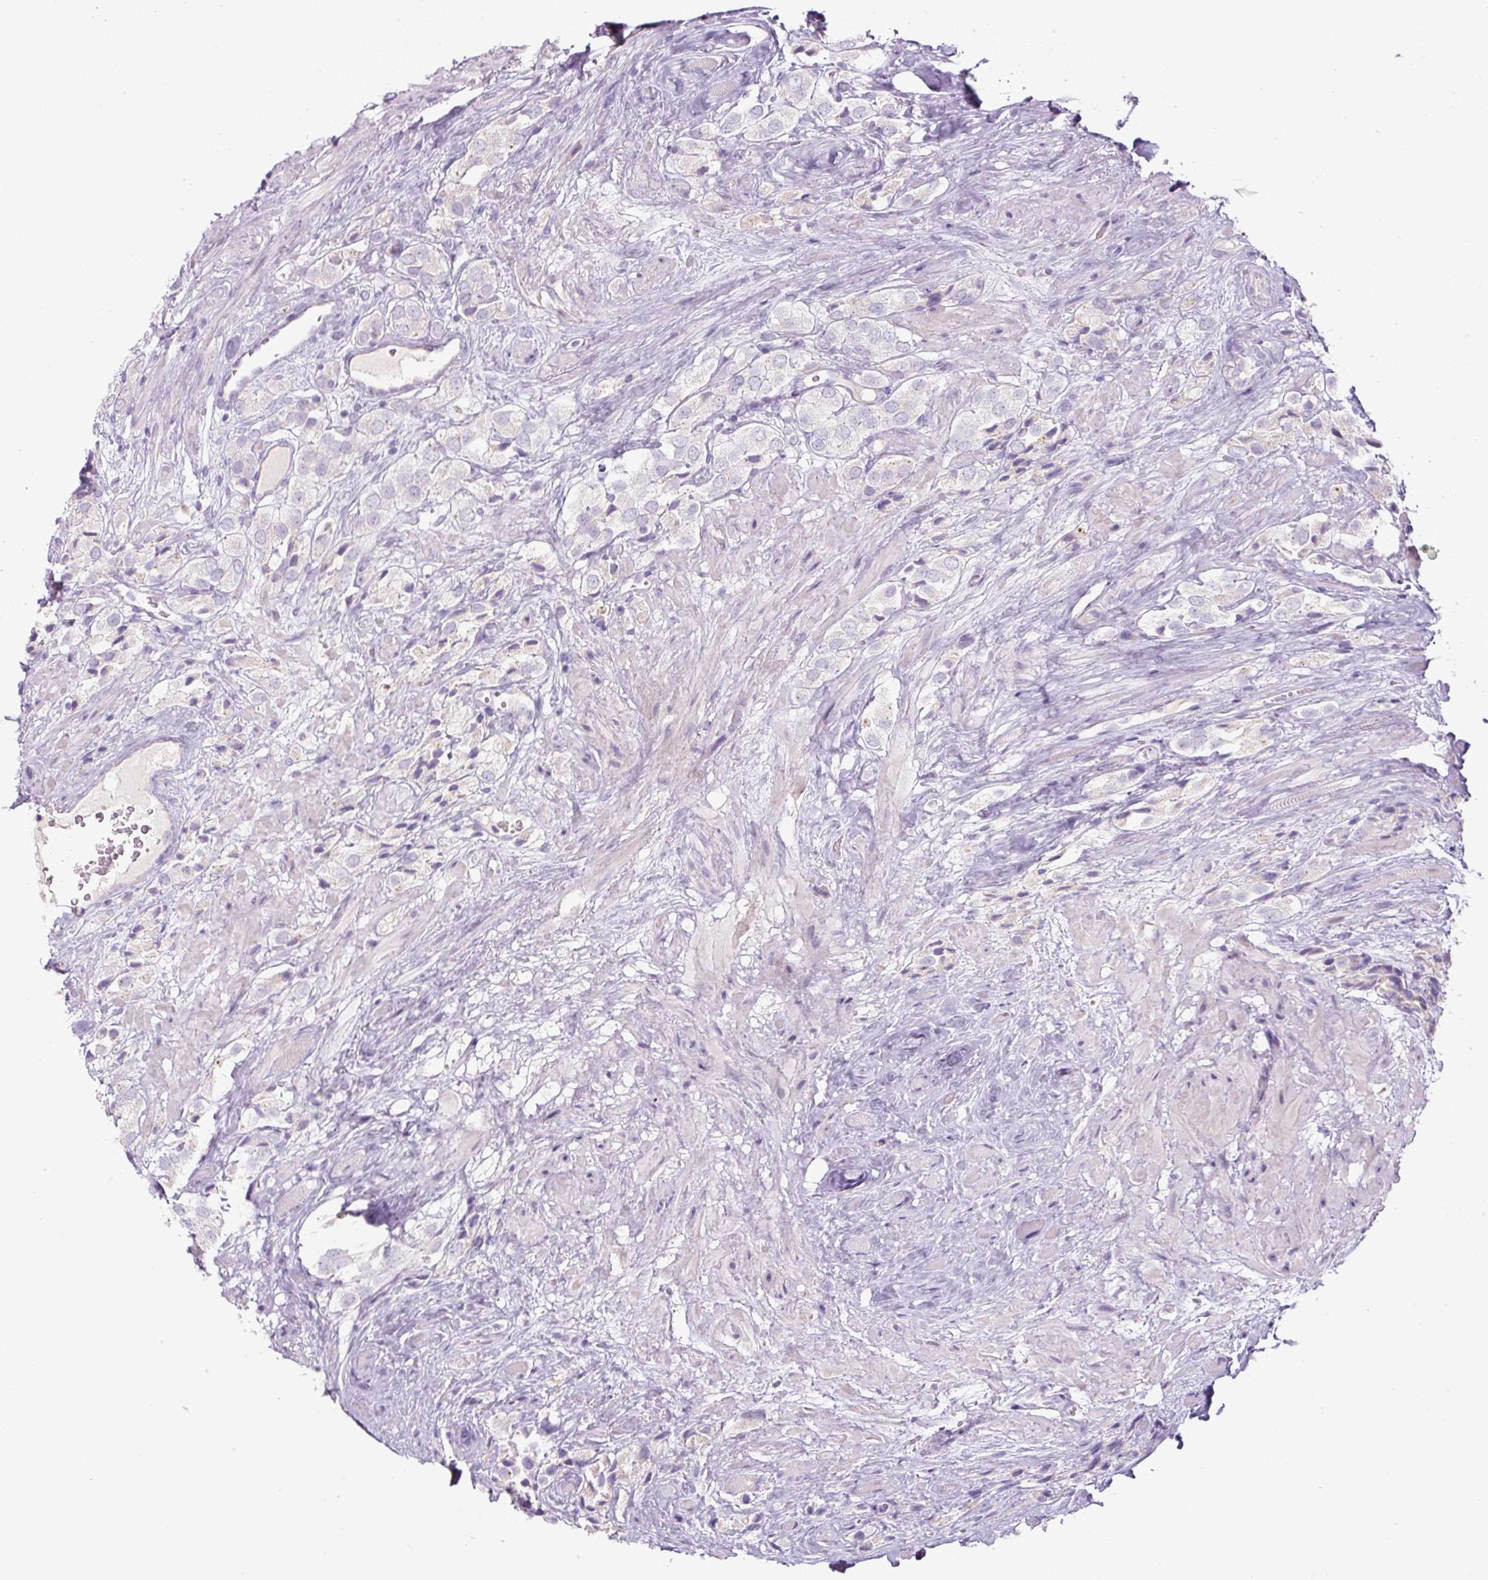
{"staining": {"intensity": "negative", "quantity": "none", "location": "none"}, "tissue": "prostate cancer", "cell_type": "Tumor cells", "image_type": "cancer", "snomed": [{"axis": "morphology", "description": "Adenocarcinoma, High grade"}, {"axis": "topography", "description": "Prostate and seminal vesicle, NOS"}], "caption": "An image of human prostate cancer is negative for staining in tumor cells. (Brightfield microscopy of DAB (3,3'-diaminobenzidine) immunohistochemistry (IHC) at high magnification).", "gene": "FGFBP3", "patient": {"sex": "male", "age": 64}}